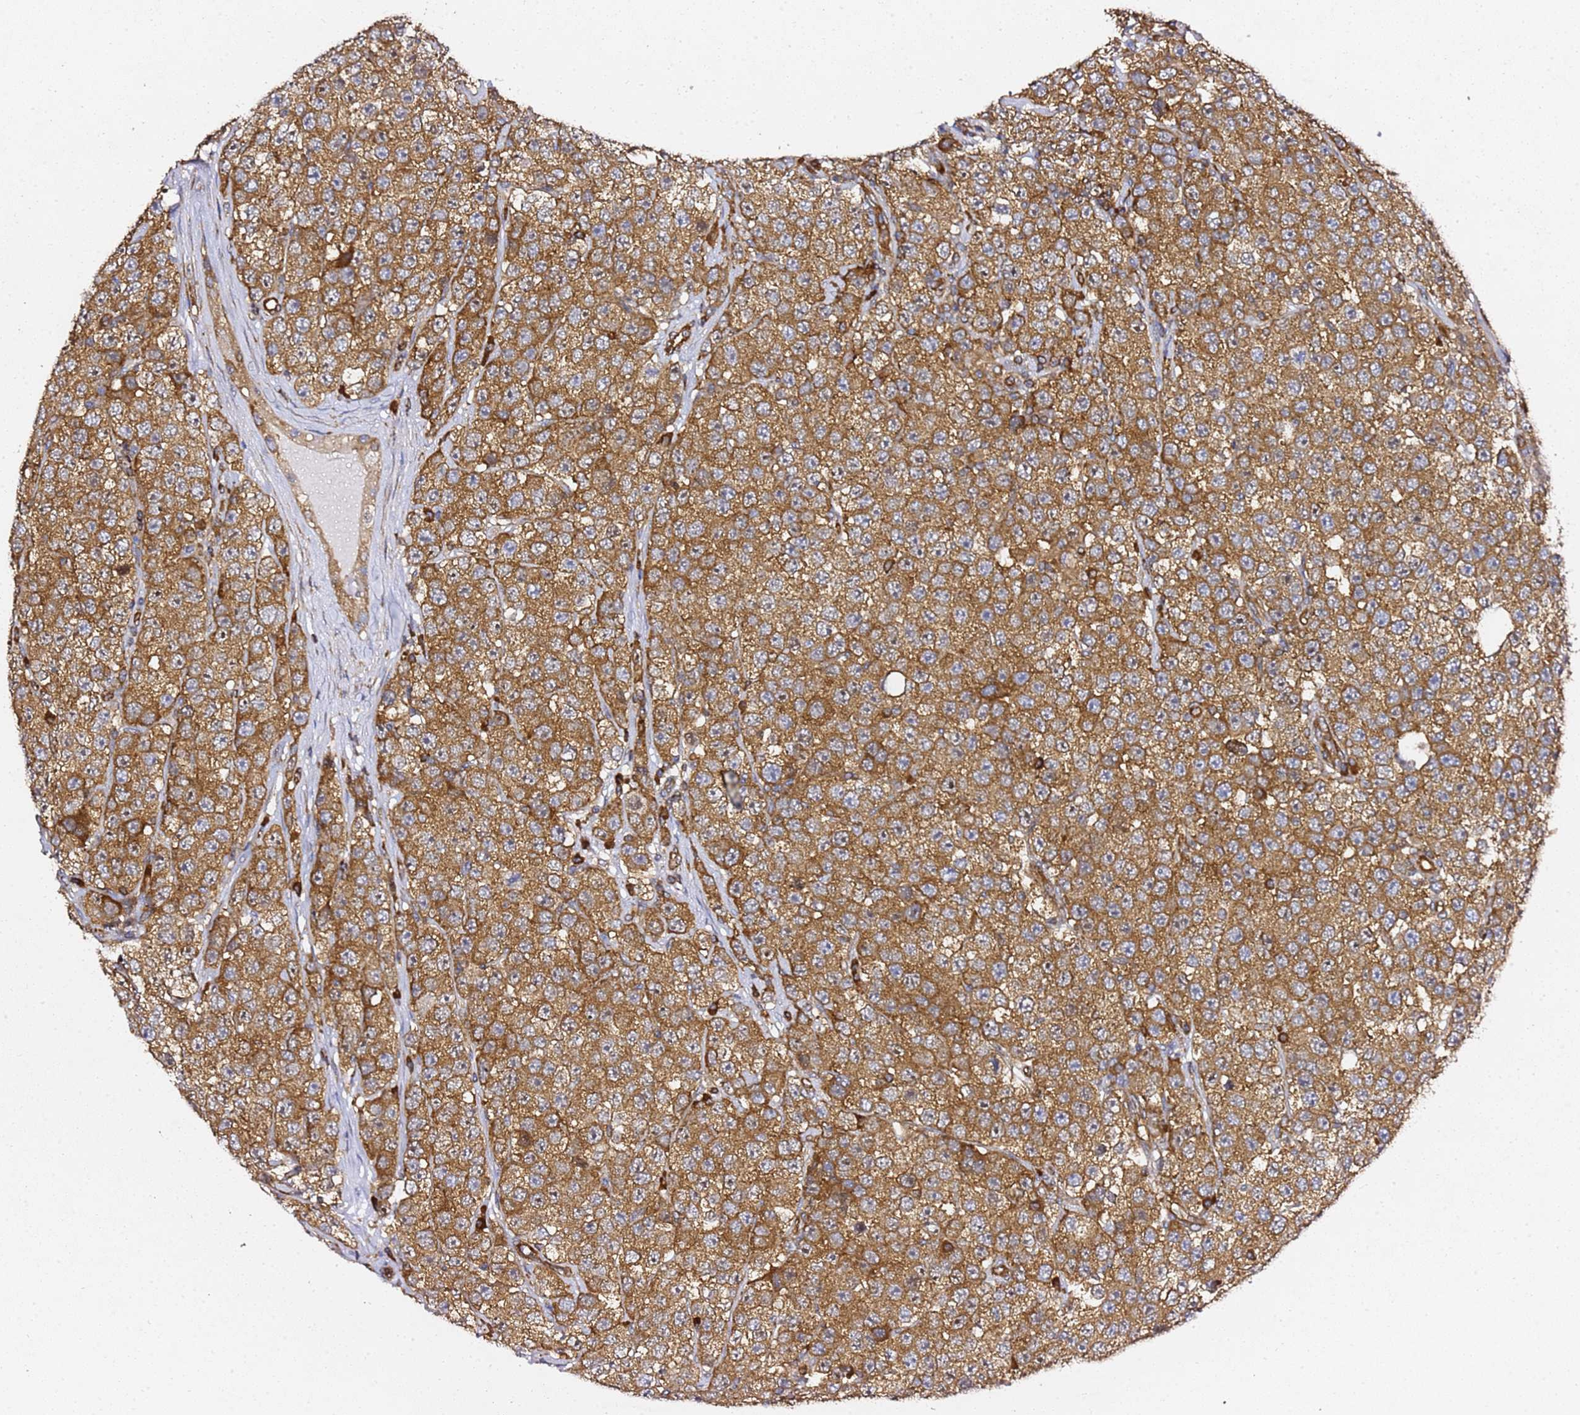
{"staining": {"intensity": "moderate", "quantity": ">75%", "location": "cytoplasmic/membranous,nuclear"}, "tissue": "testis cancer", "cell_type": "Tumor cells", "image_type": "cancer", "snomed": [{"axis": "morphology", "description": "Seminoma, NOS"}, {"axis": "topography", "description": "Testis"}], "caption": "Testis cancer (seminoma) was stained to show a protein in brown. There is medium levels of moderate cytoplasmic/membranous and nuclear positivity in about >75% of tumor cells.", "gene": "TPST1", "patient": {"sex": "male", "age": 28}}